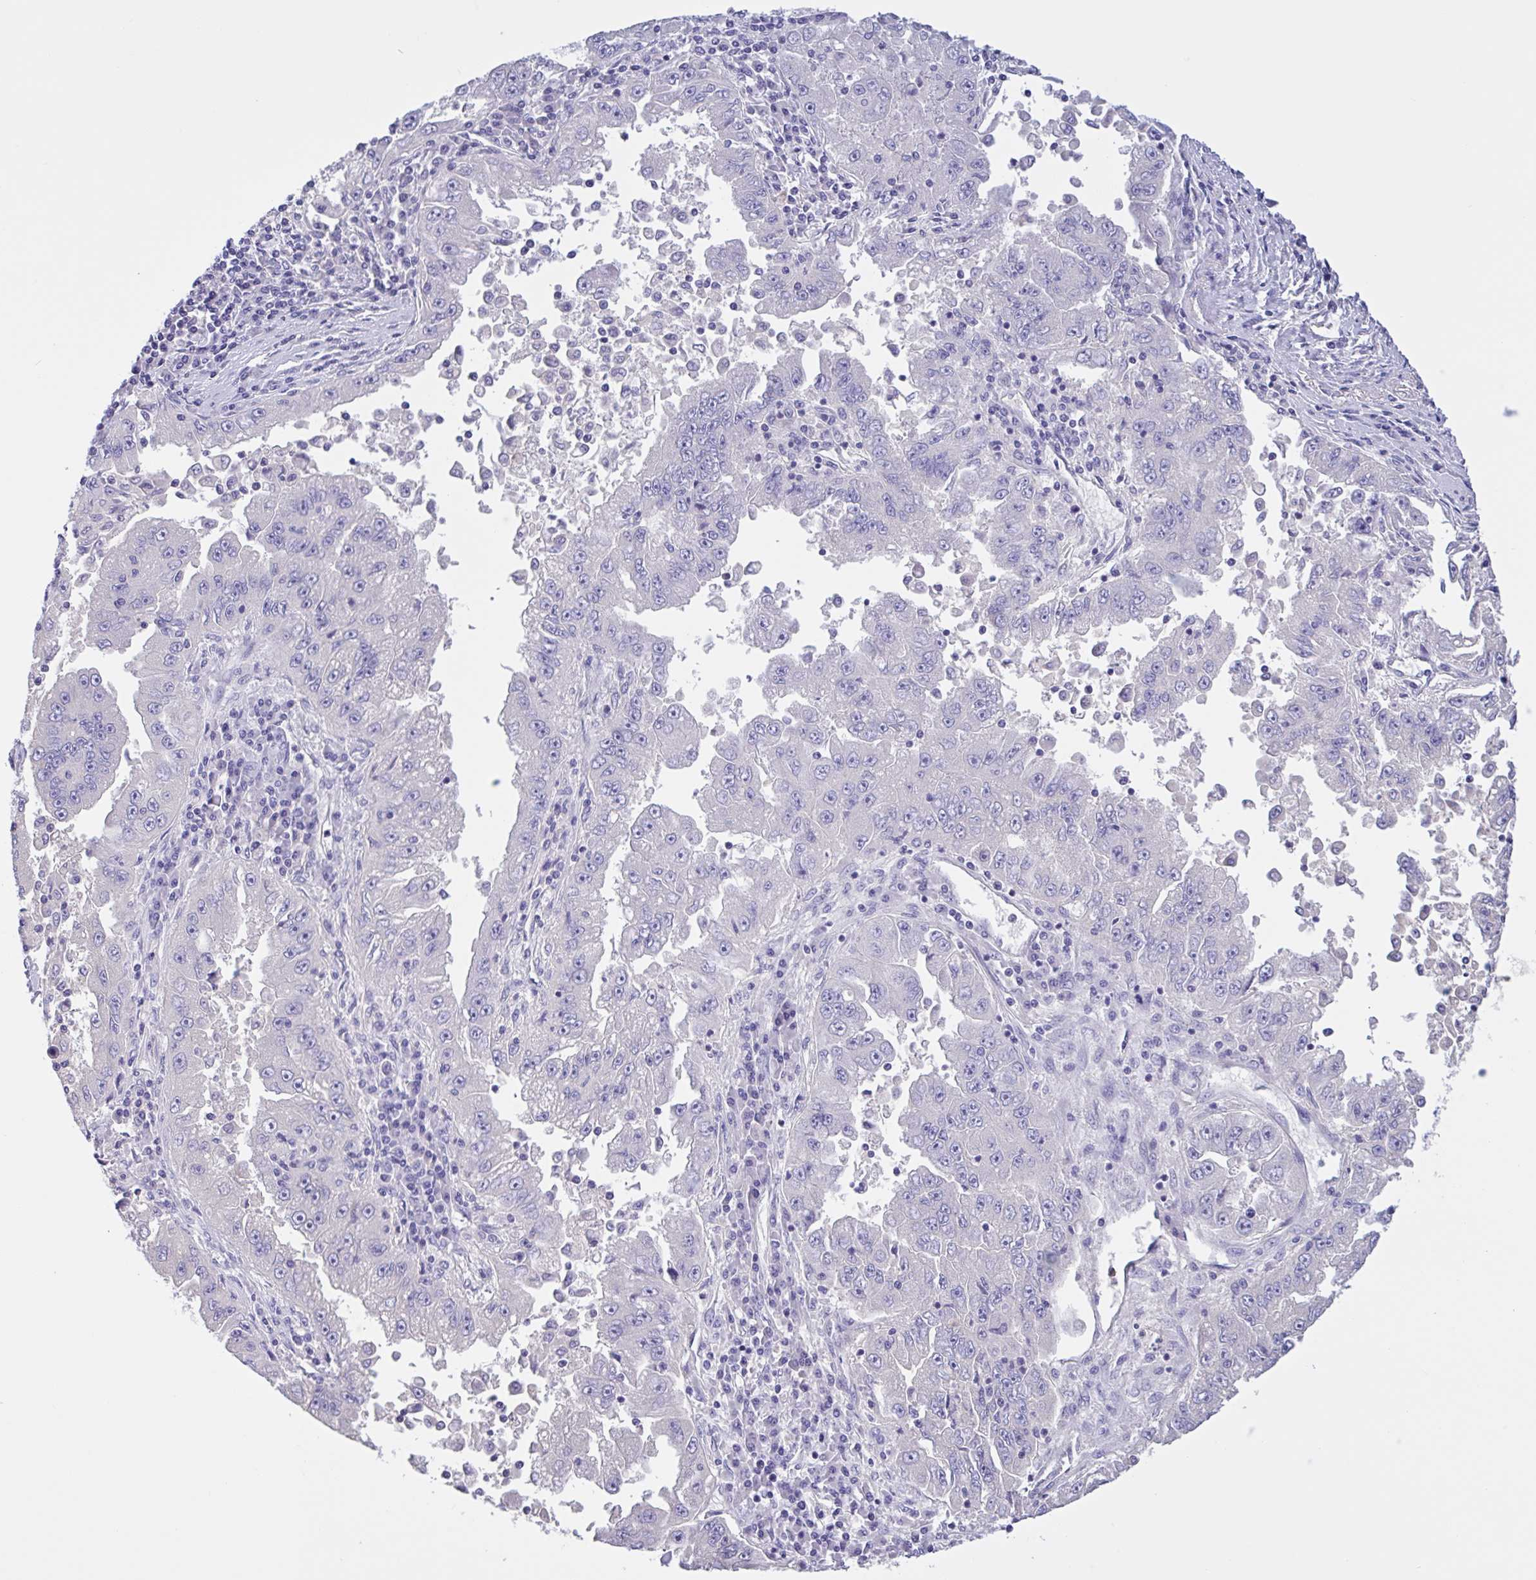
{"staining": {"intensity": "negative", "quantity": "none", "location": "none"}, "tissue": "lung cancer", "cell_type": "Tumor cells", "image_type": "cancer", "snomed": [{"axis": "morphology", "description": "Adenocarcinoma, NOS"}, {"axis": "morphology", "description": "Adenocarcinoma primary or metastatic"}, {"axis": "topography", "description": "Lung"}], "caption": "Image shows no significant protein staining in tumor cells of lung adenocarcinoma. (DAB immunohistochemistry (IHC), high magnification).", "gene": "LARGE2", "patient": {"sex": "male", "age": 74}}